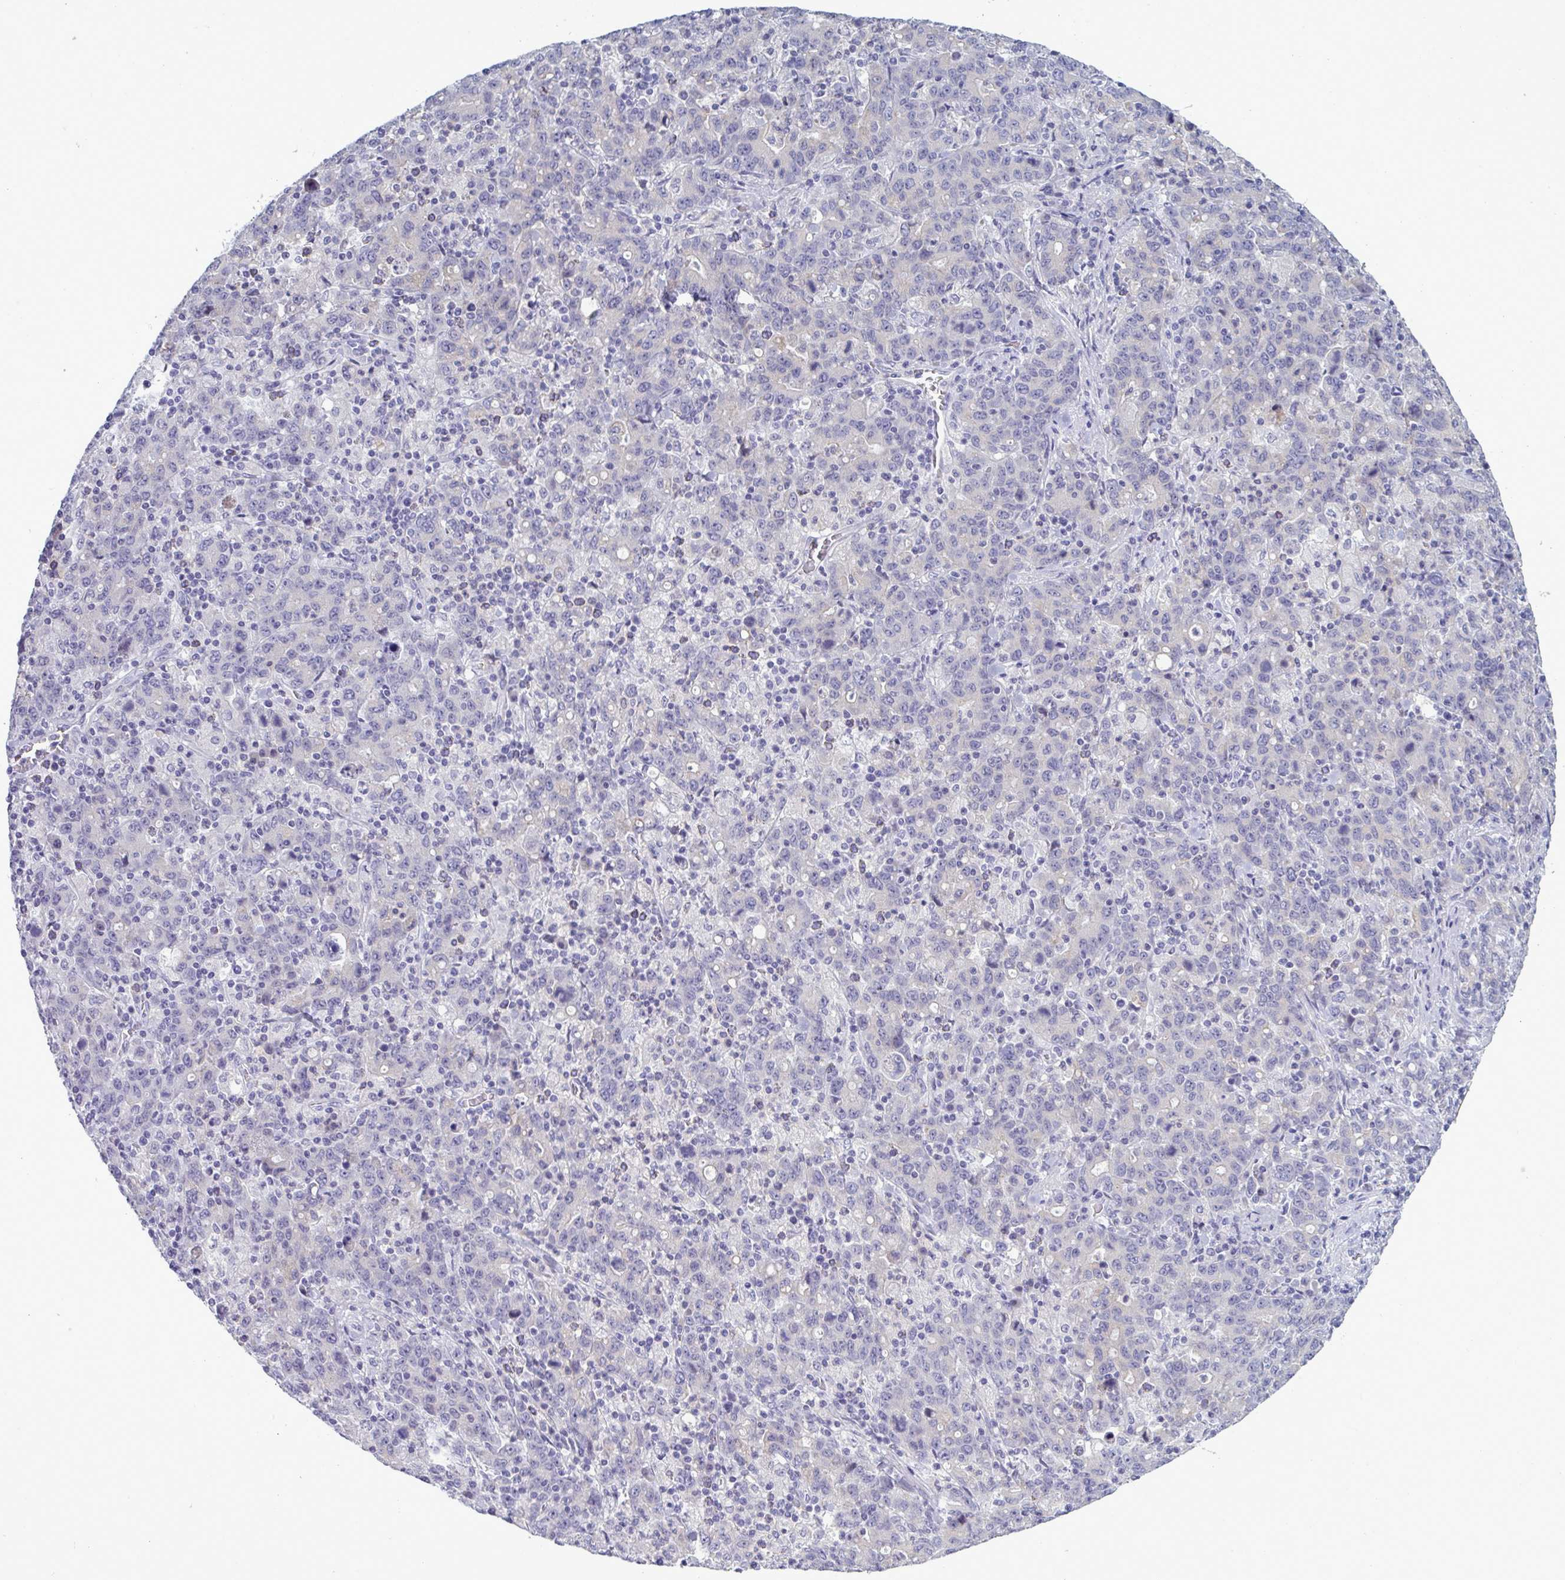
{"staining": {"intensity": "negative", "quantity": "none", "location": "none"}, "tissue": "stomach cancer", "cell_type": "Tumor cells", "image_type": "cancer", "snomed": [{"axis": "morphology", "description": "Adenocarcinoma, NOS"}, {"axis": "topography", "description": "Stomach, upper"}], "caption": "This image is of stomach cancer stained with immunohistochemistry (IHC) to label a protein in brown with the nuclei are counter-stained blue. There is no staining in tumor cells.", "gene": "TENT5D", "patient": {"sex": "male", "age": 69}}